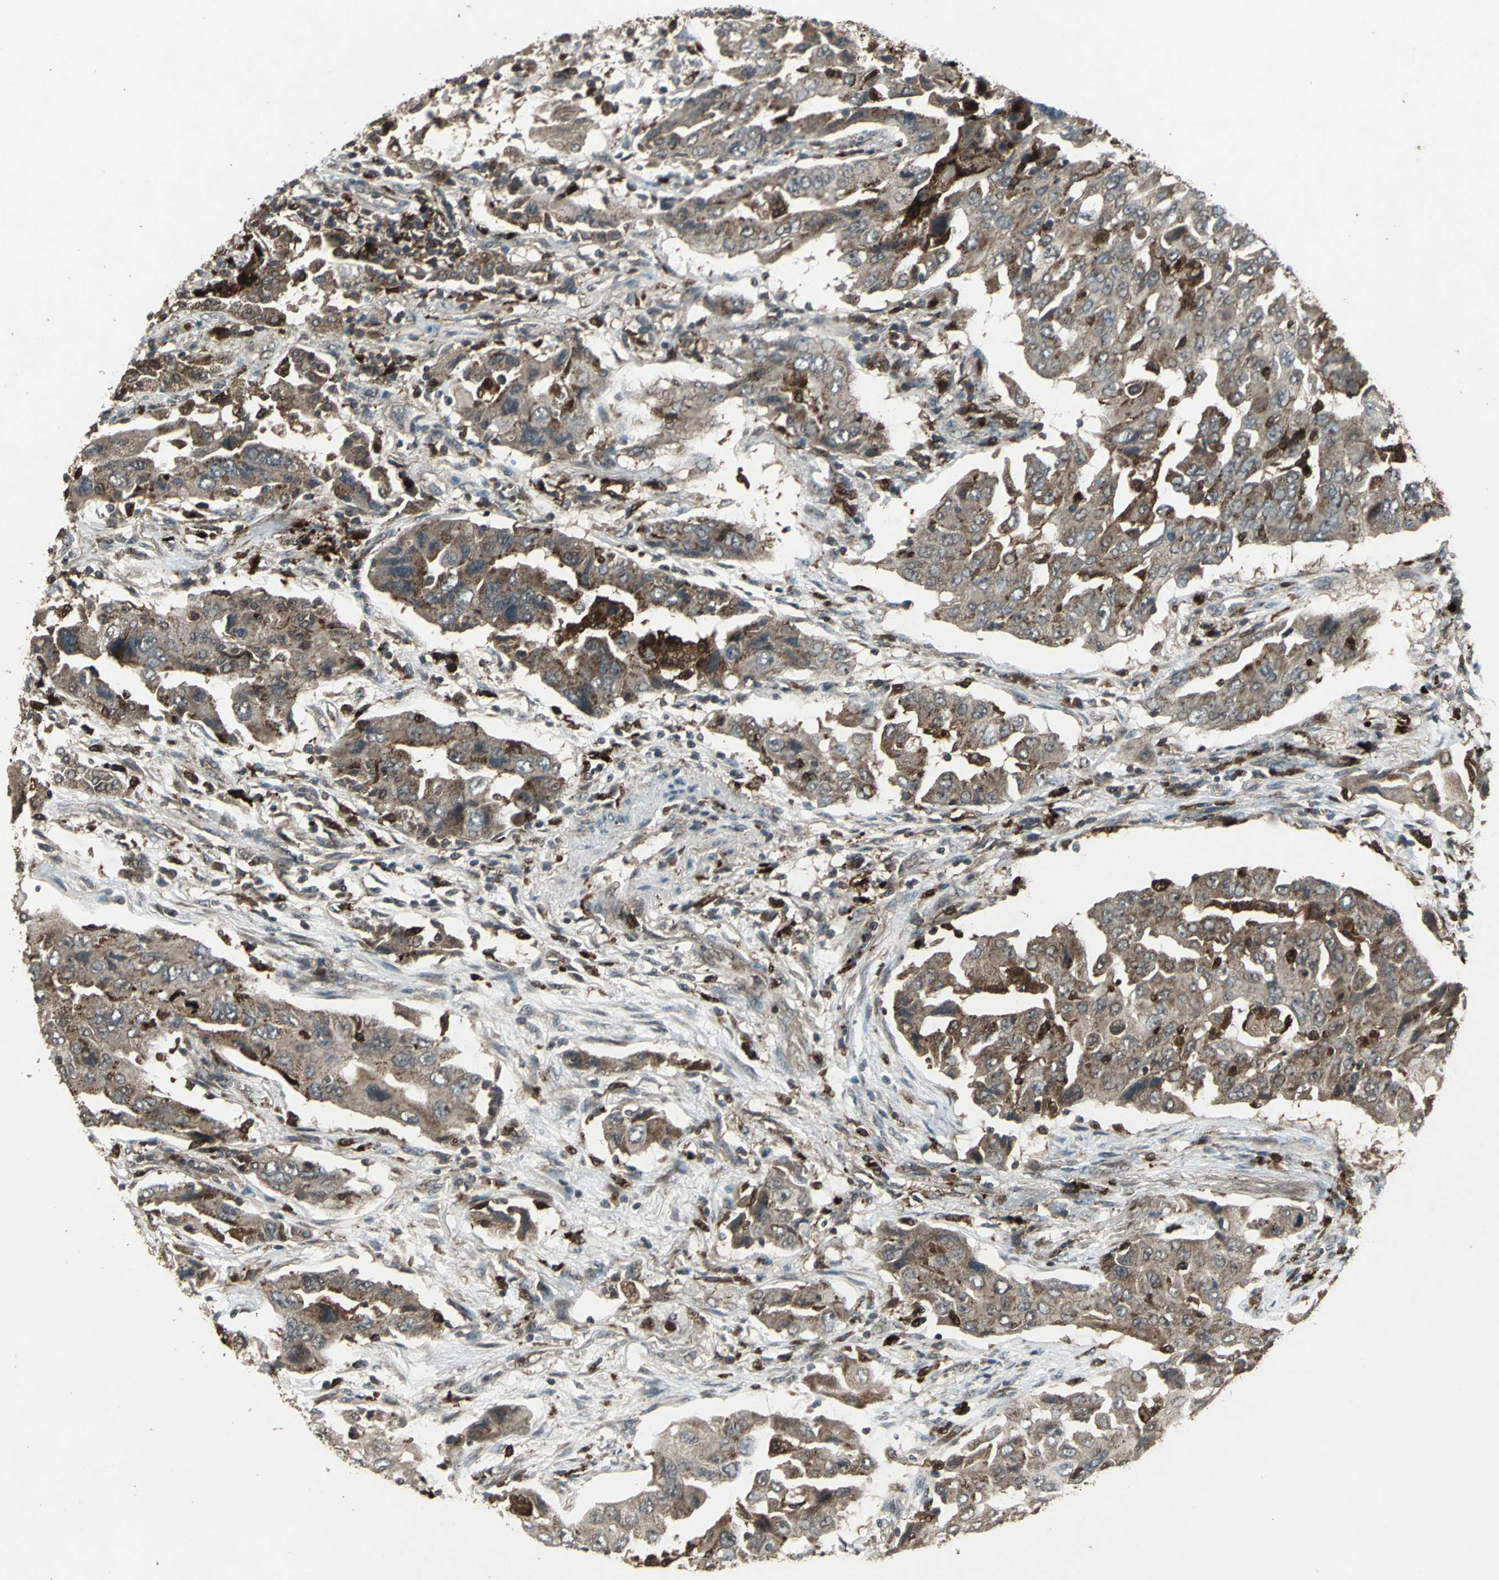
{"staining": {"intensity": "moderate", "quantity": ">75%", "location": "cytoplasmic/membranous"}, "tissue": "lung cancer", "cell_type": "Tumor cells", "image_type": "cancer", "snomed": [{"axis": "morphology", "description": "Adenocarcinoma, NOS"}, {"axis": "topography", "description": "Lung"}], "caption": "Immunohistochemistry (DAB (3,3'-diaminobenzidine)) staining of human lung cancer (adenocarcinoma) exhibits moderate cytoplasmic/membranous protein positivity in approximately >75% of tumor cells. (Stains: DAB in brown, nuclei in blue, Microscopy: brightfield microscopy at high magnification).", "gene": "PYCARD", "patient": {"sex": "female", "age": 65}}